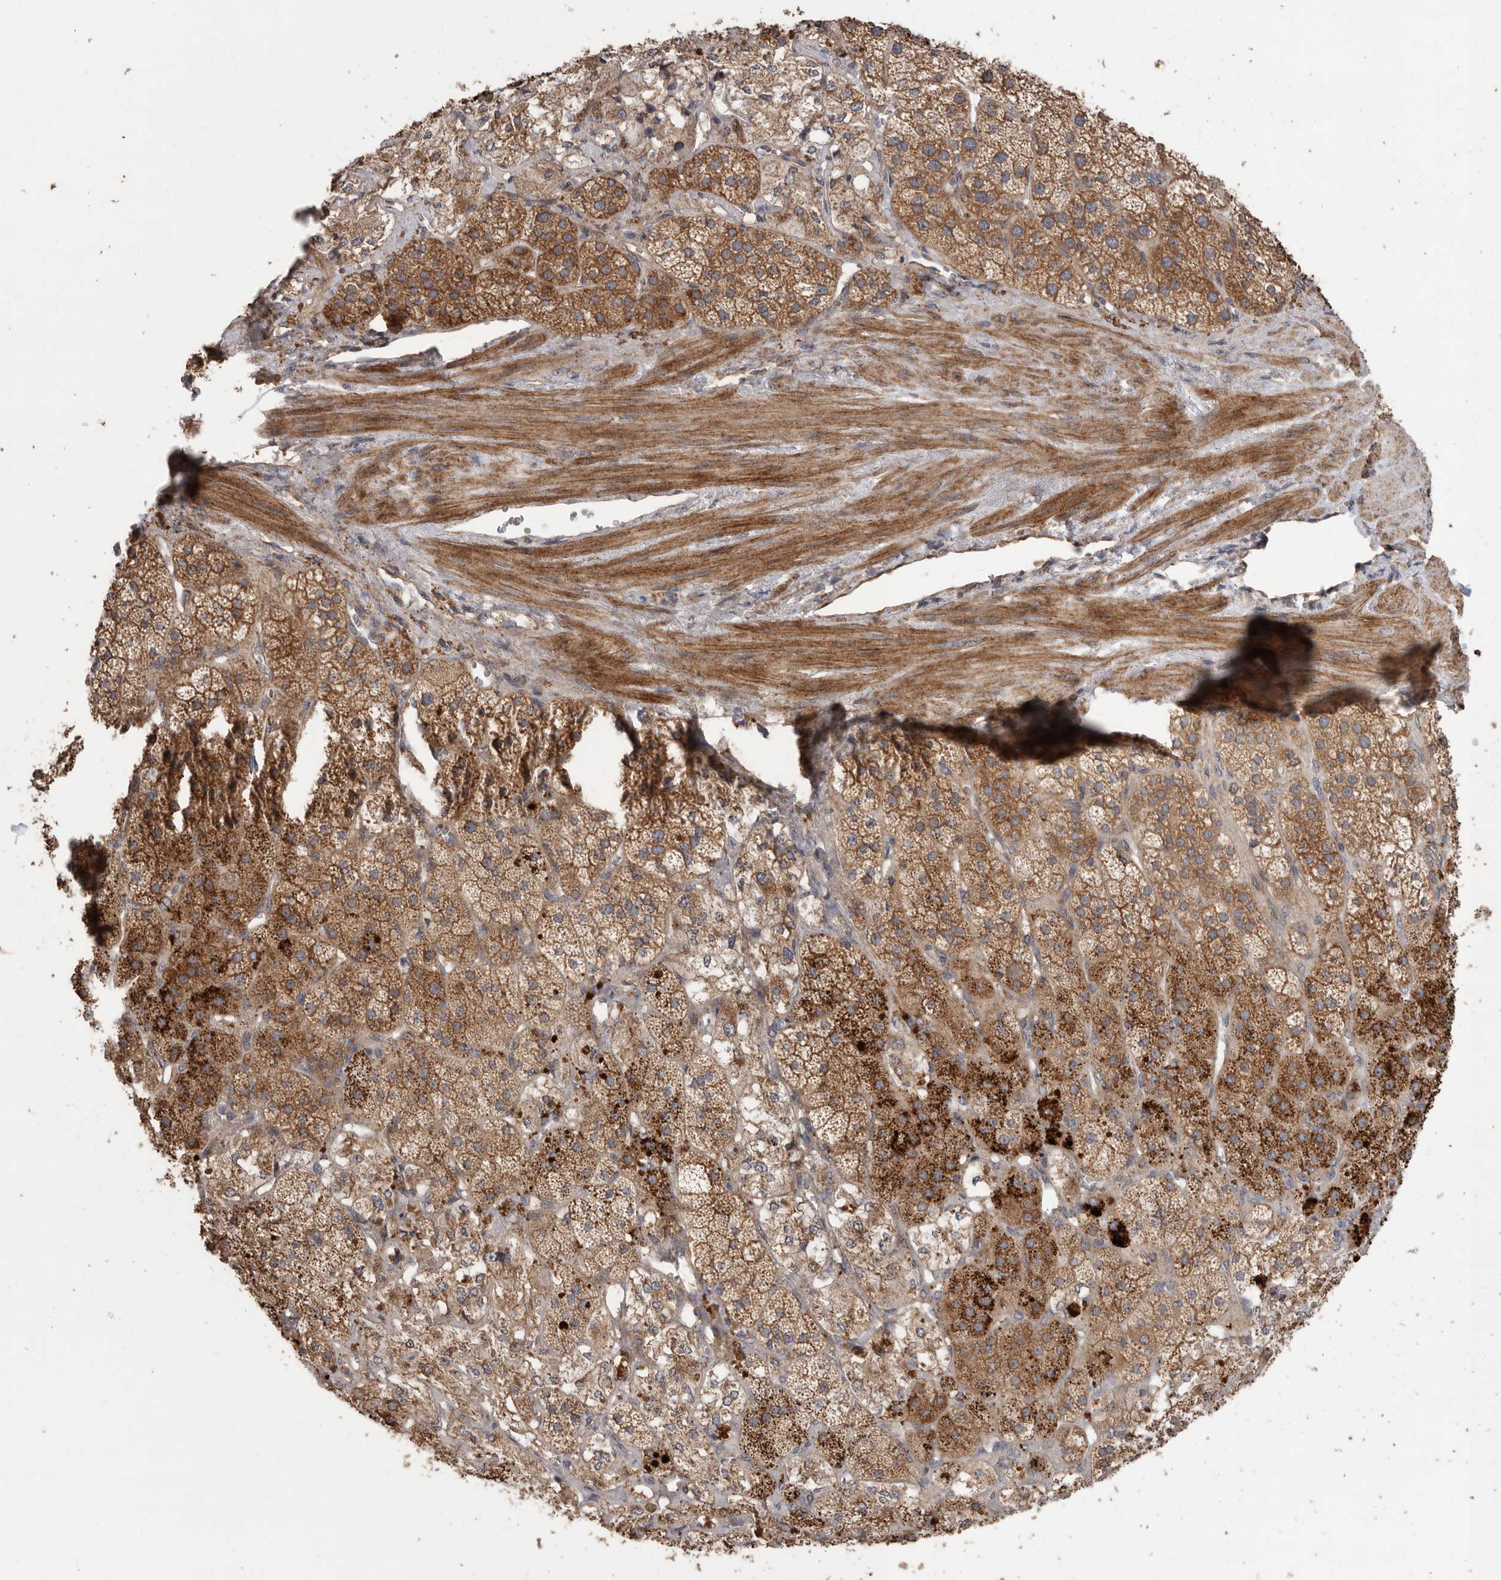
{"staining": {"intensity": "strong", "quantity": ">75%", "location": "cytoplasmic/membranous"}, "tissue": "adrenal gland", "cell_type": "Glandular cells", "image_type": "normal", "snomed": [{"axis": "morphology", "description": "Normal tissue, NOS"}, {"axis": "topography", "description": "Adrenal gland"}], "caption": "High-power microscopy captured an immunohistochemistry (IHC) image of unremarkable adrenal gland, revealing strong cytoplasmic/membranous expression in about >75% of glandular cells. Nuclei are stained in blue.", "gene": "PODXL2", "patient": {"sex": "male", "age": 57}}